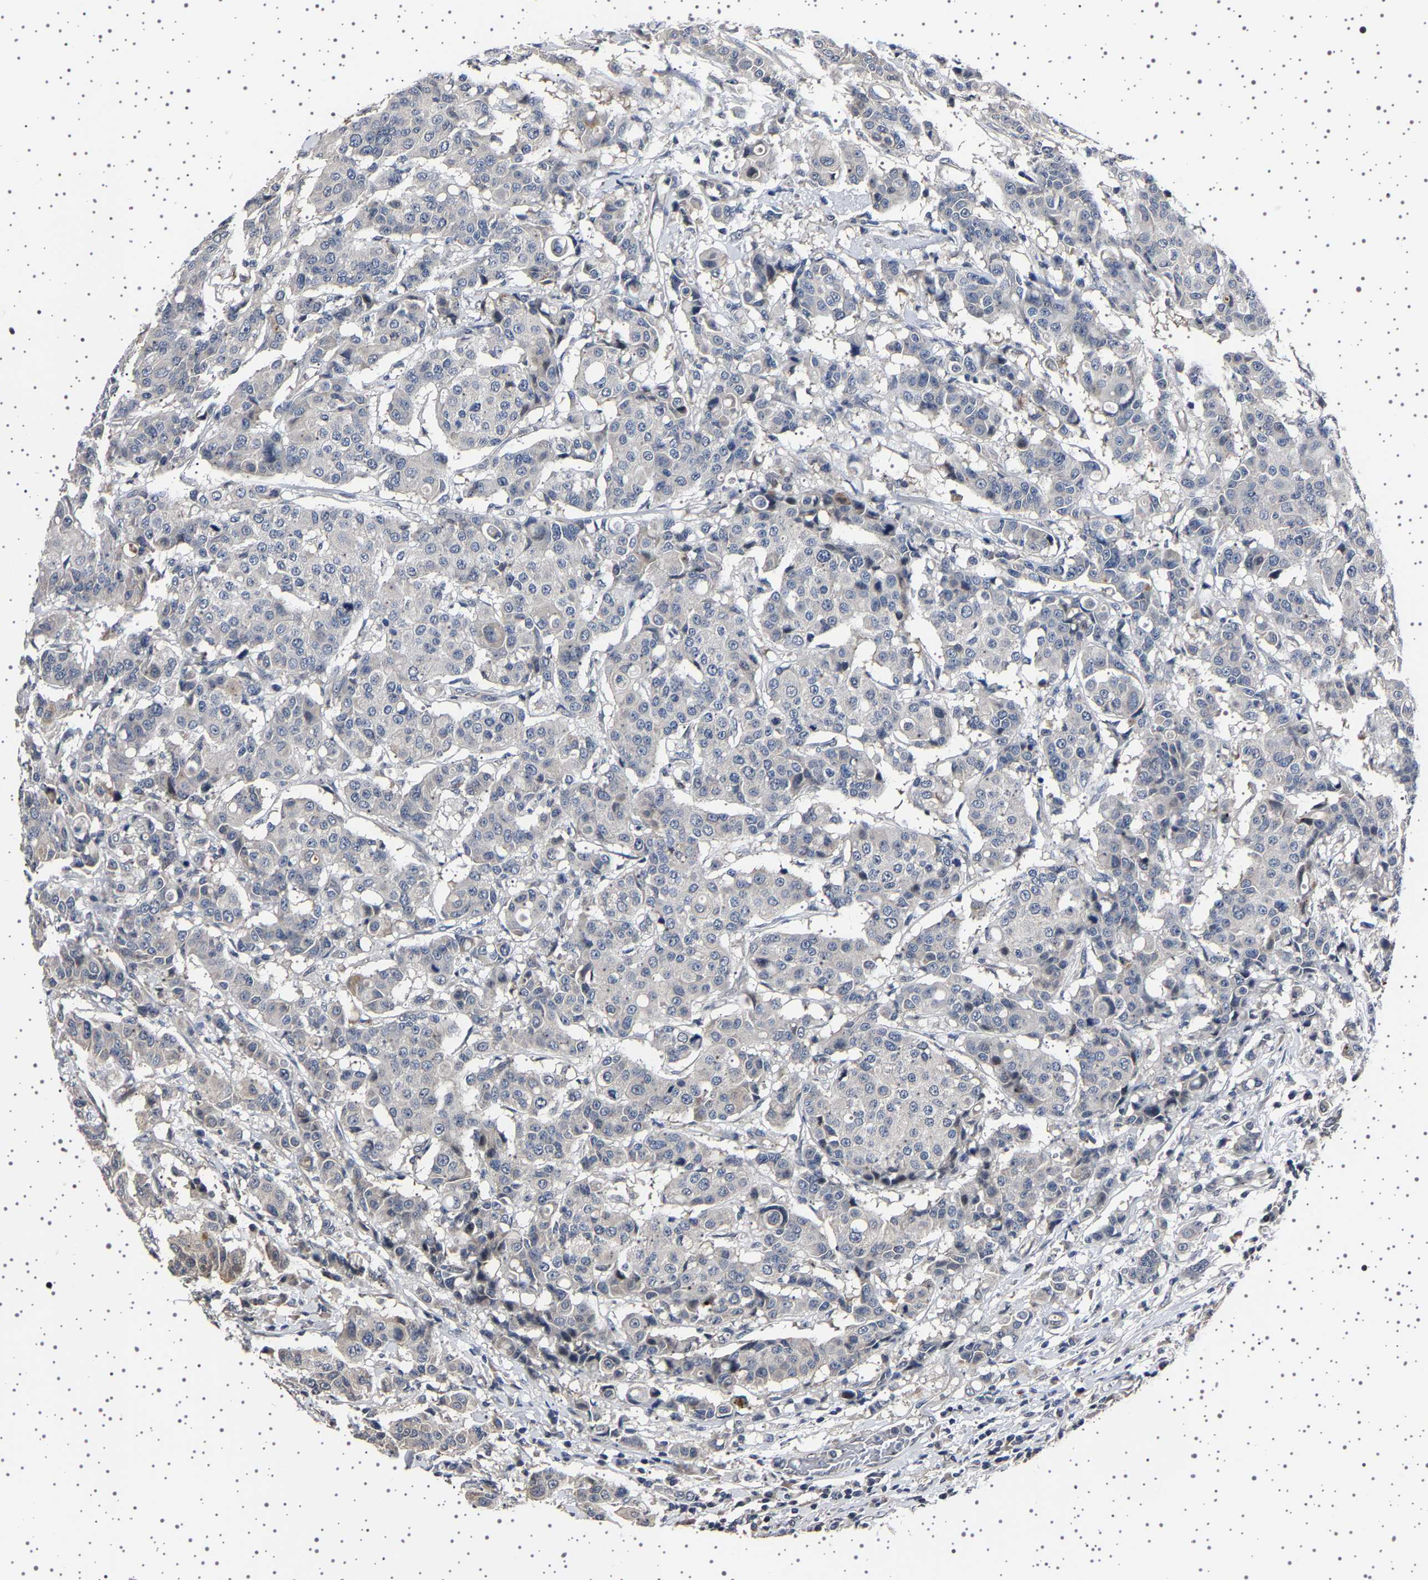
{"staining": {"intensity": "negative", "quantity": "none", "location": "none"}, "tissue": "breast cancer", "cell_type": "Tumor cells", "image_type": "cancer", "snomed": [{"axis": "morphology", "description": "Duct carcinoma"}, {"axis": "topography", "description": "Breast"}], "caption": "A high-resolution histopathology image shows IHC staining of breast invasive ductal carcinoma, which displays no significant positivity in tumor cells. The staining was performed using DAB to visualize the protein expression in brown, while the nuclei were stained in blue with hematoxylin (Magnification: 20x).", "gene": "IL10RB", "patient": {"sex": "female", "age": 27}}